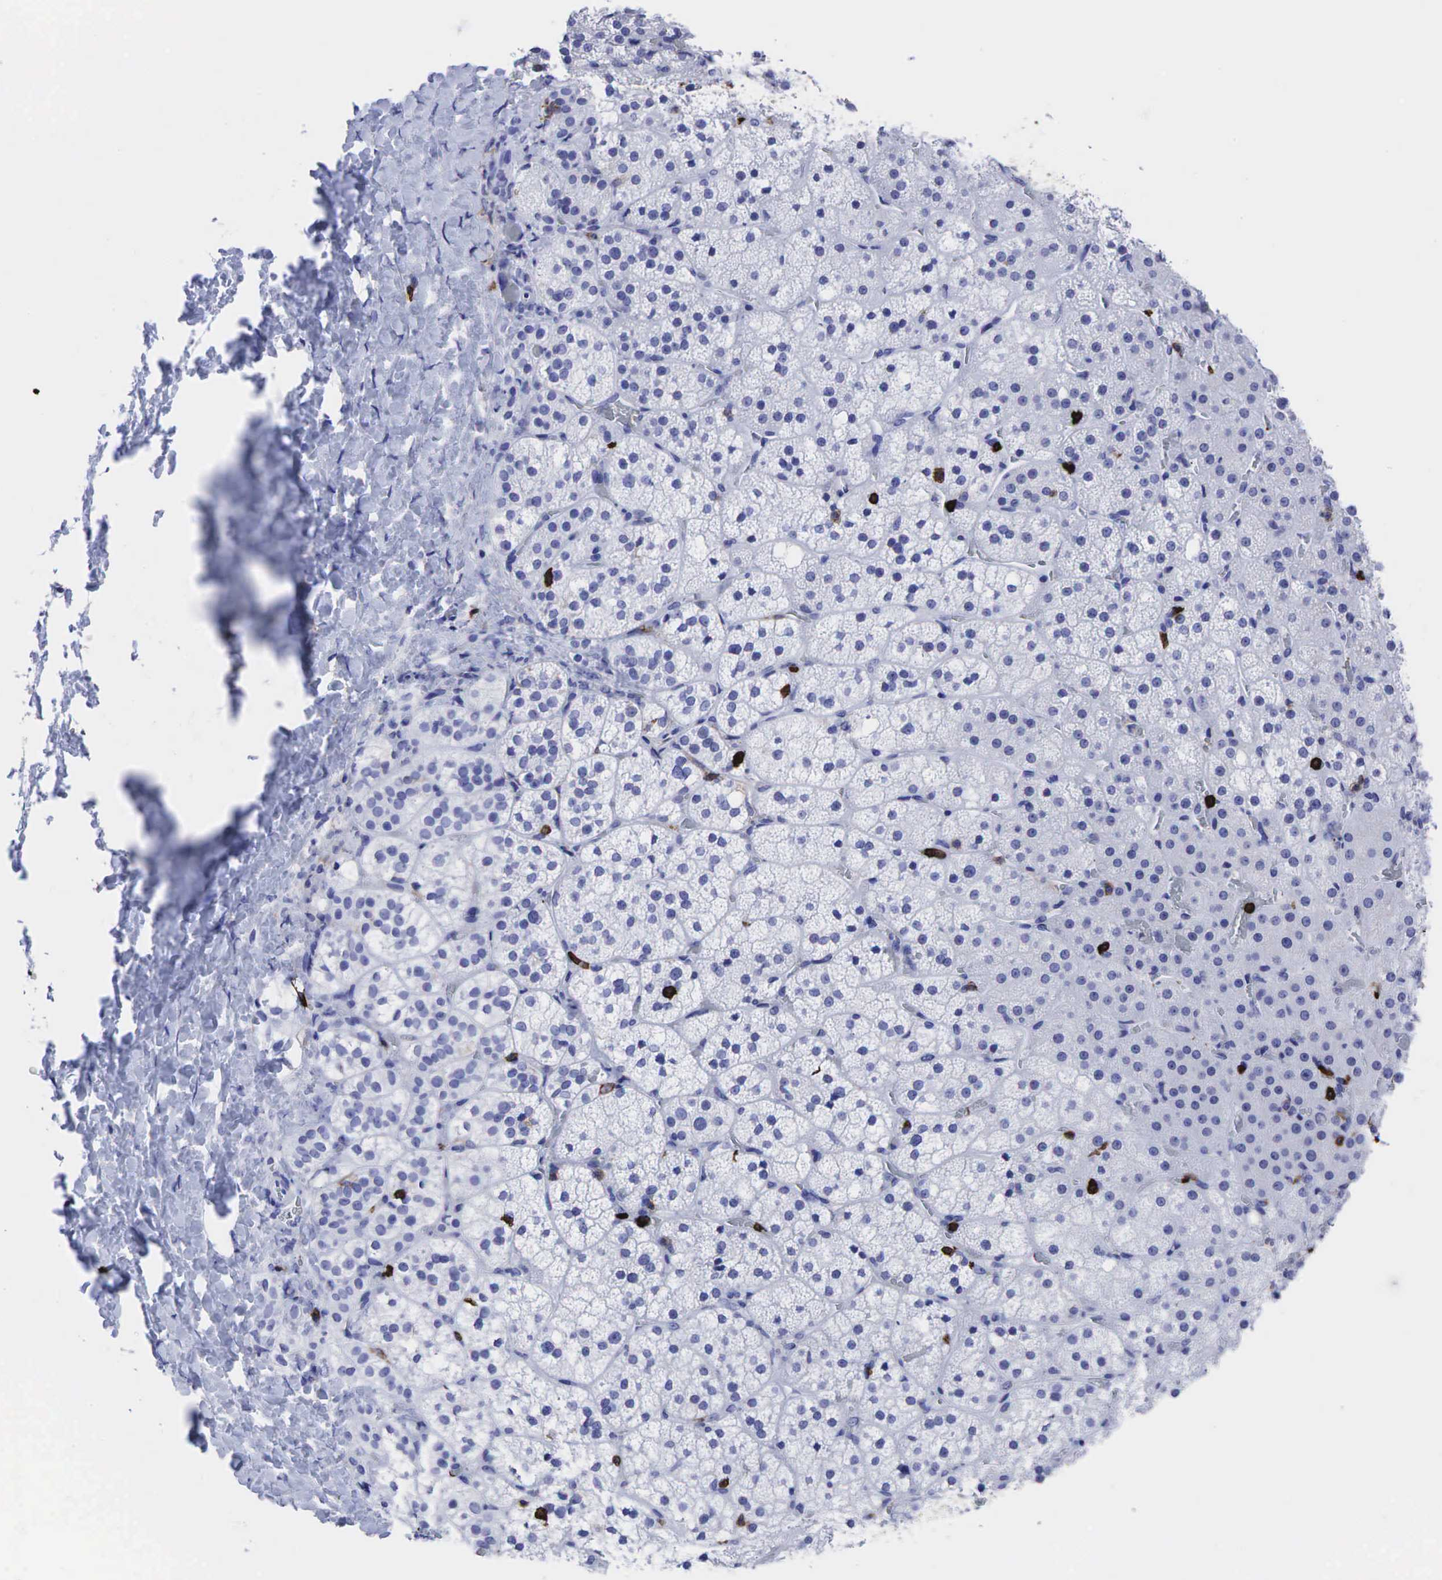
{"staining": {"intensity": "negative", "quantity": "none", "location": "none"}, "tissue": "adrenal gland", "cell_type": "Glandular cells", "image_type": "normal", "snomed": [{"axis": "morphology", "description": "Normal tissue, NOS"}, {"axis": "topography", "description": "Adrenal gland"}], "caption": "The image shows no significant positivity in glandular cells of adrenal gland. (DAB (3,3'-diaminobenzidine) IHC with hematoxylin counter stain).", "gene": "PTPRC", "patient": {"sex": "male", "age": 53}}